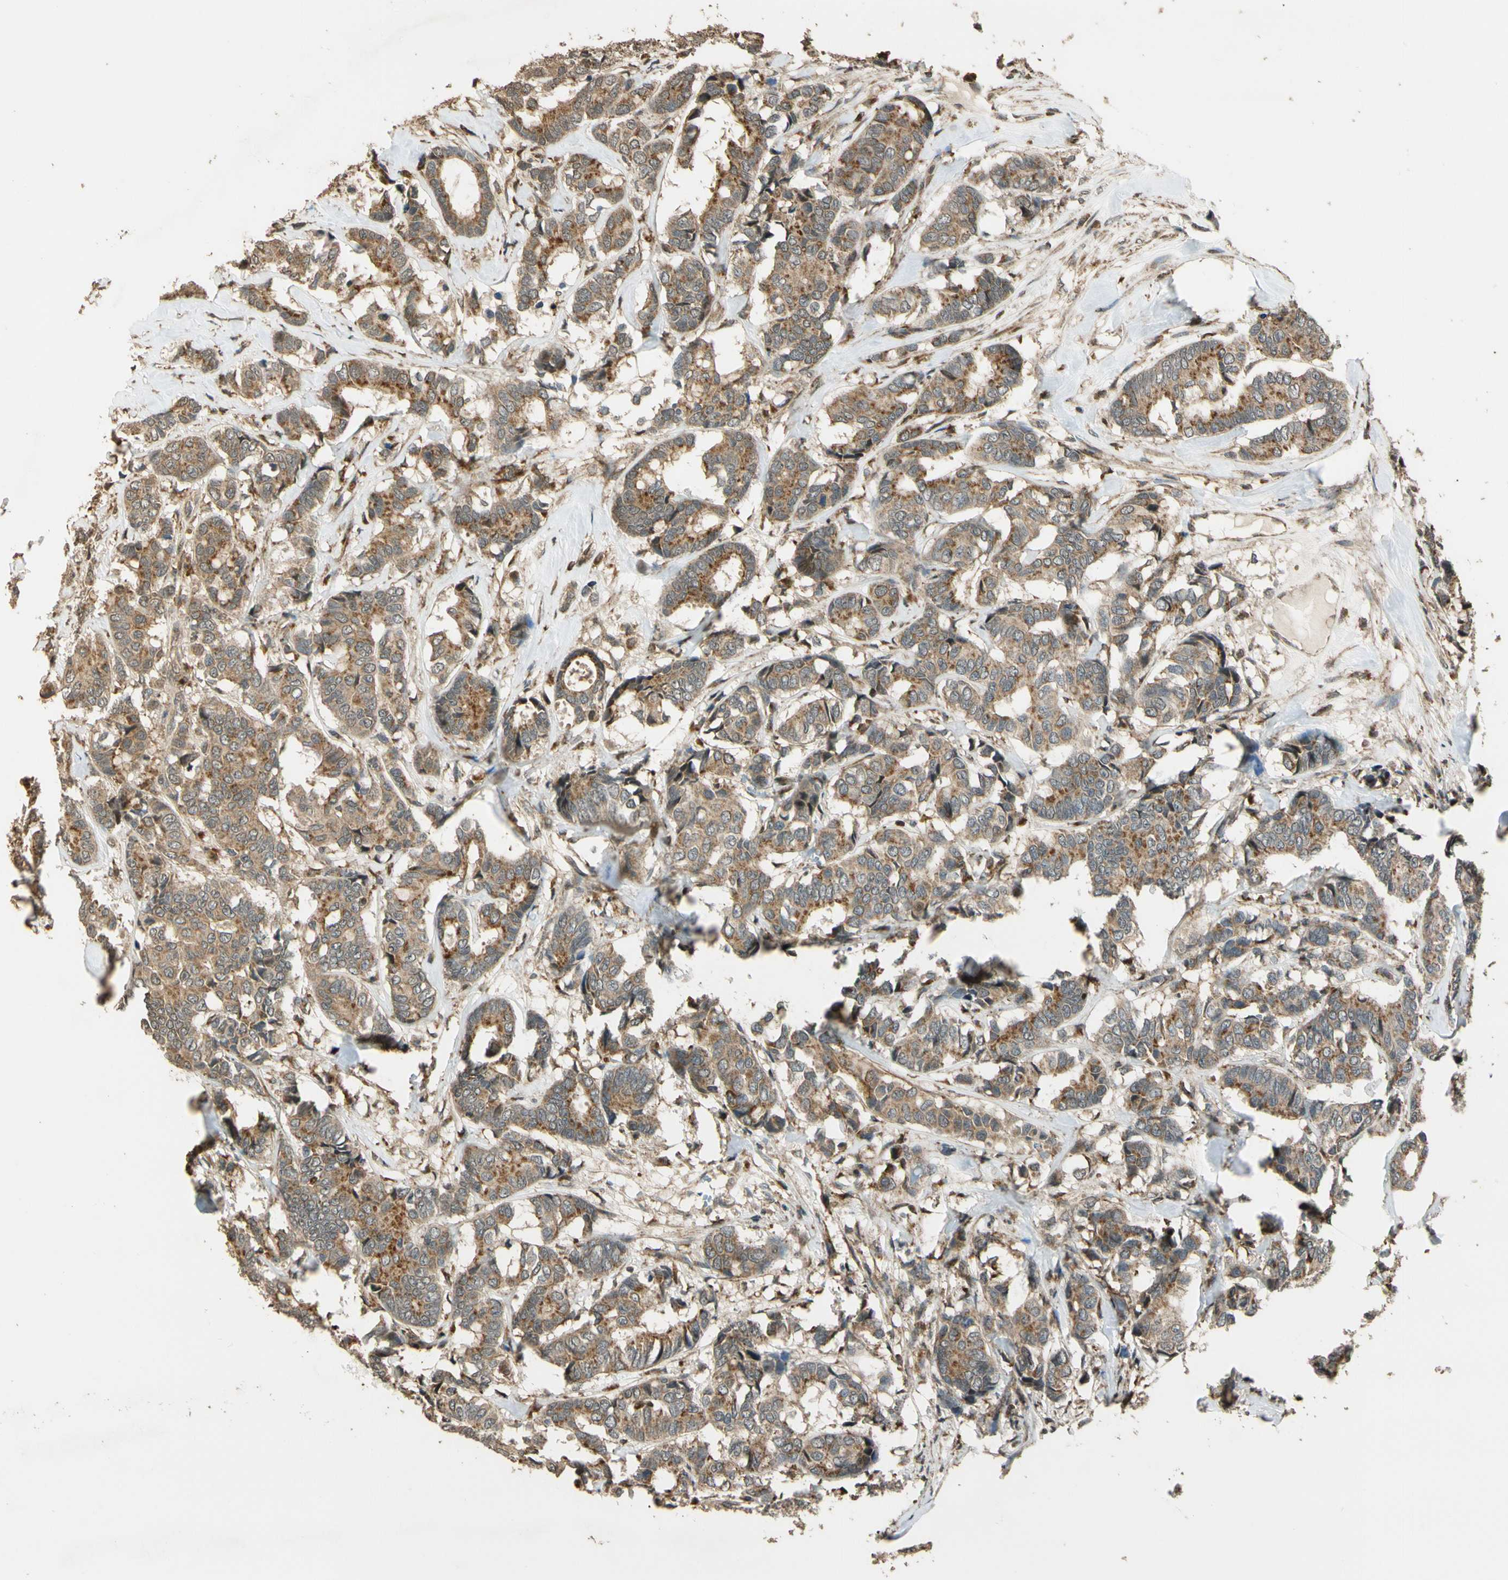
{"staining": {"intensity": "moderate", "quantity": ">75%", "location": "cytoplasmic/membranous"}, "tissue": "breast cancer", "cell_type": "Tumor cells", "image_type": "cancer", "snomed": [{"axis": "morphology", "description": "Duct carcinoma"}, {"axis": "topography", "description": "Breast"}], "caption": "Protein staining of breast cancer (intraductal carcinoma) tissue displays moderate cytoplasmic/membranous expression in about >75% of tumor cells.", "gene": "LAMTOR1", "patient": {"sex": "female", "age": 87}}